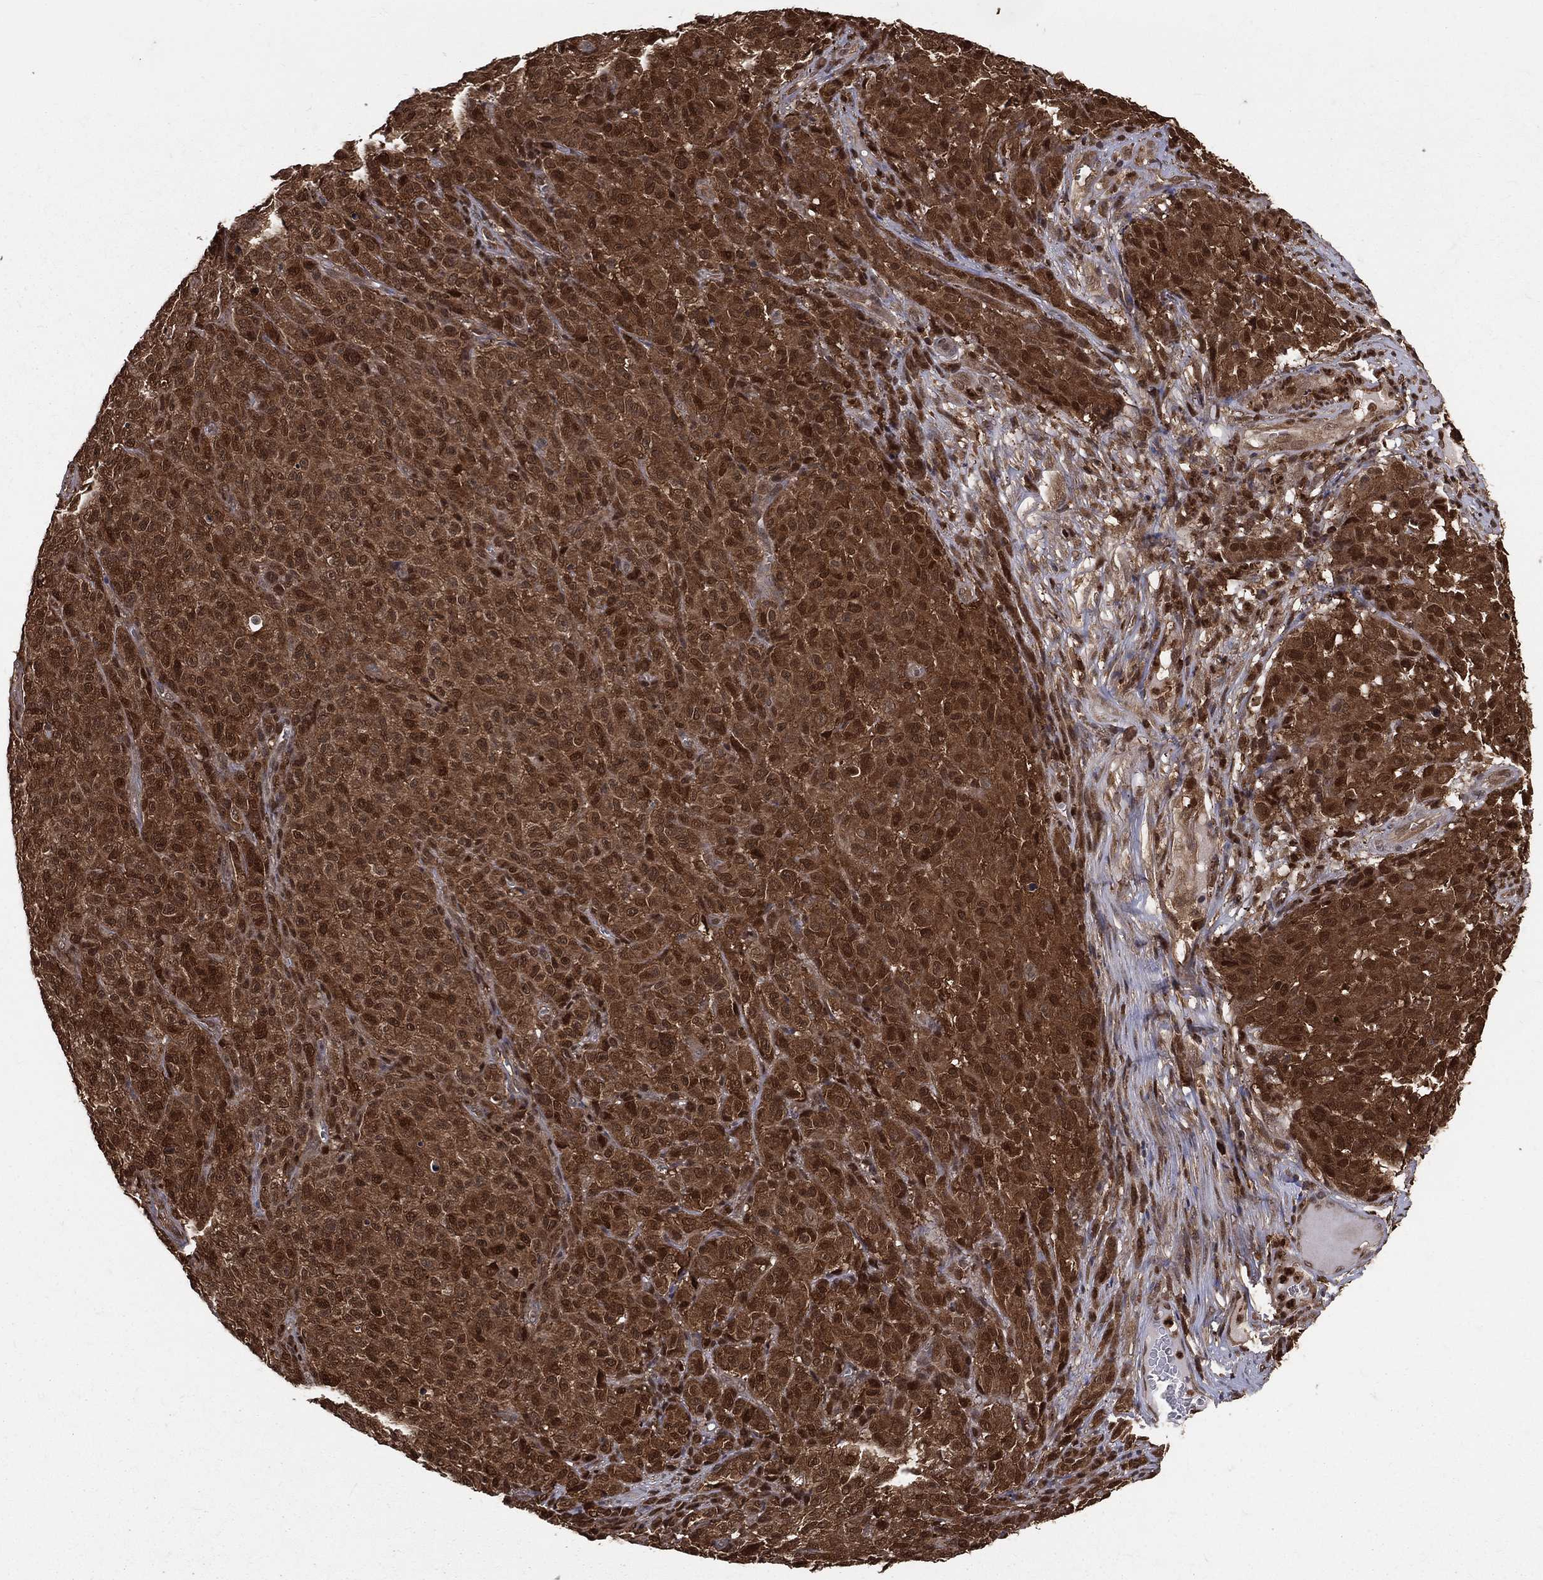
{"staining": {"intensity": "strong", "quantity": ">75%", "location": "cytoplasmic/membranous,nuclear"}, "tissue": "melanoma", "cell_type": "Tumor cells", "image_type": "cancer", "snomed": [{"axis": "morphology", "description": "Malignant melanoma, NOS"}, {"axis": "topography", "description": "Skin"}], "caption": "Protein expression analysis of melanoma shows strong cytoplasmic/membranous and nuclear expression in approximately >75% of tumor cells.", "gene": "ENO1", "patient": {"sex": "female", "age": 82}}